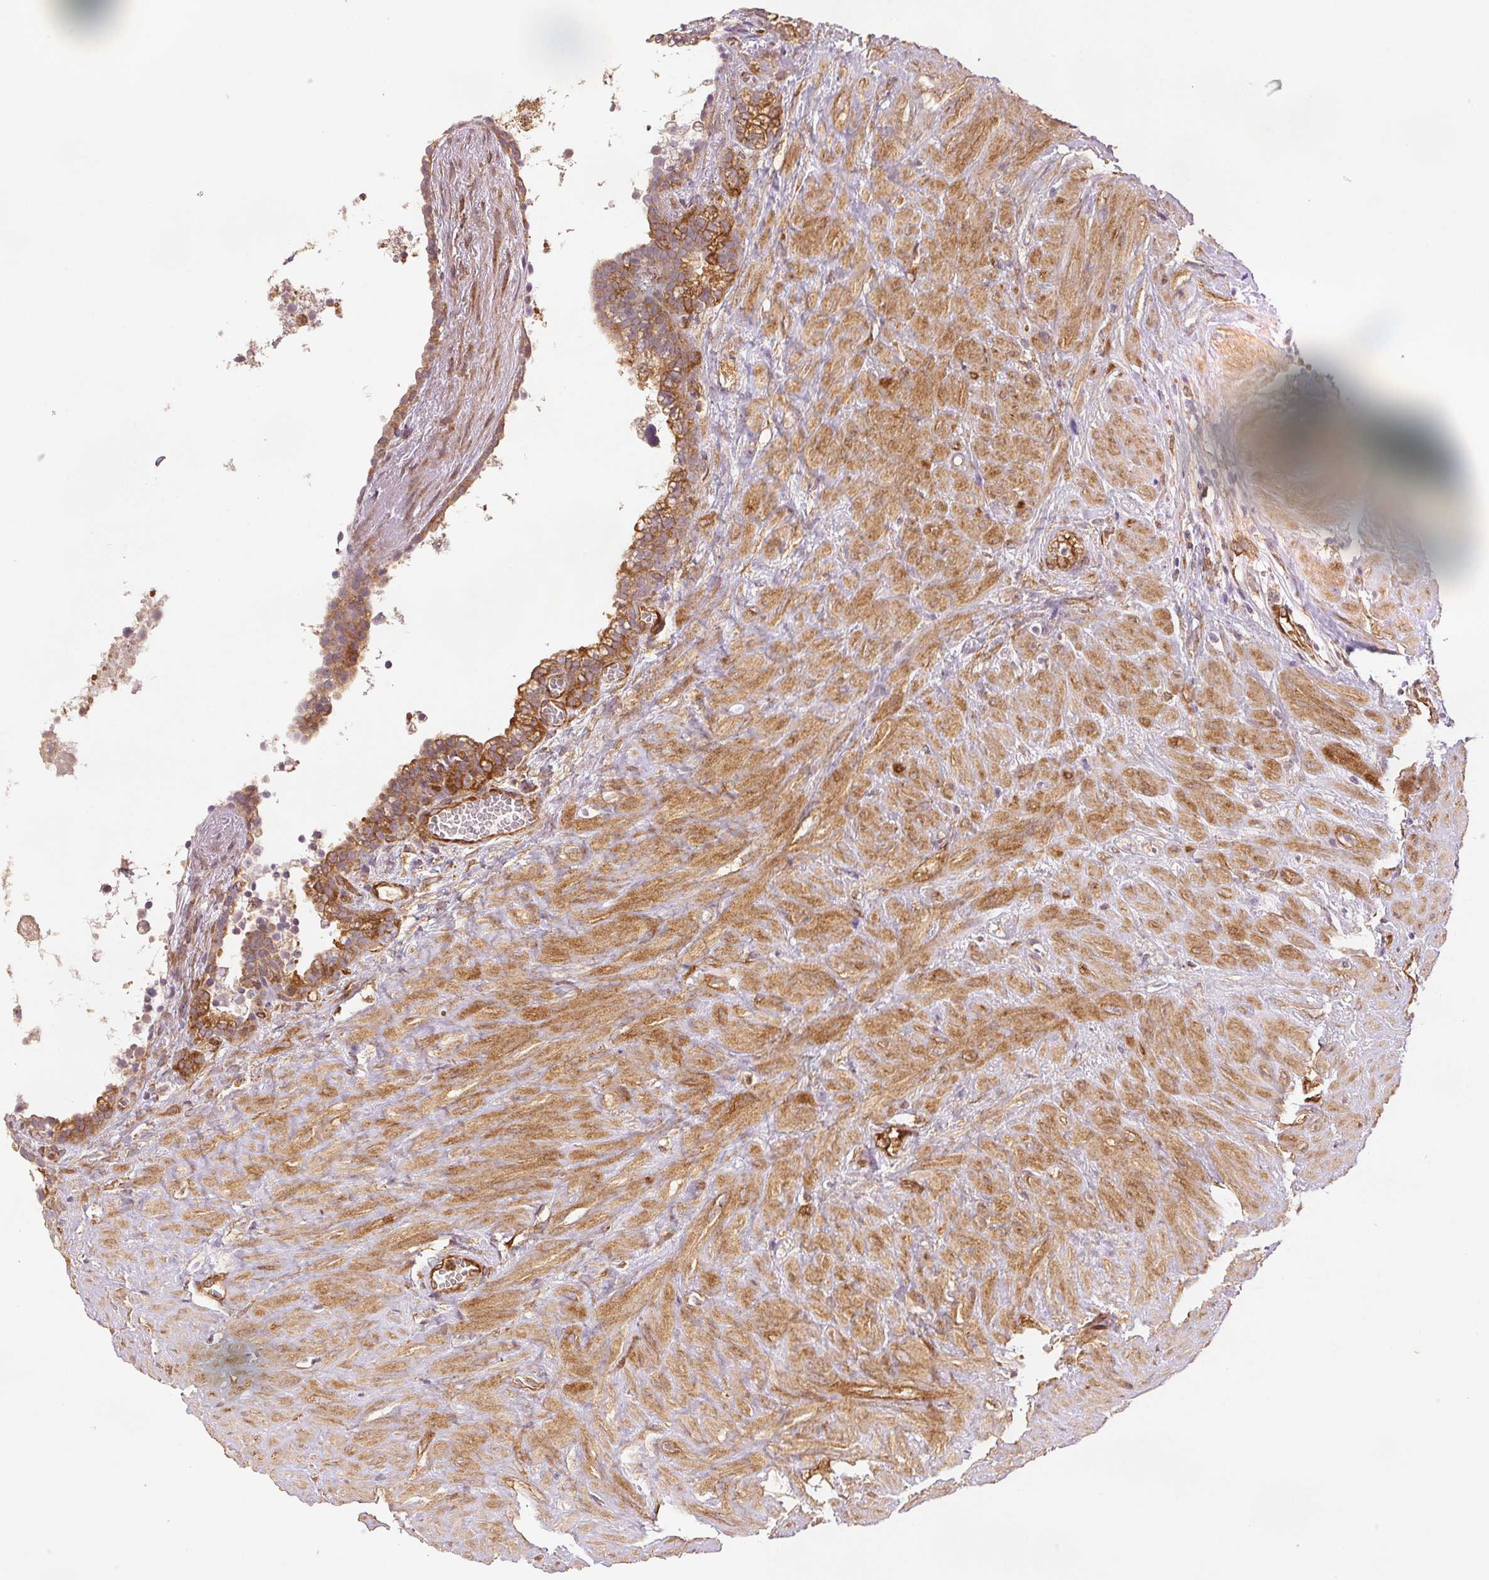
{"staining": {"intensity": "moderate", "quantity": ">75%", "location": "cytoplasmic/membranous"}, "tissue": "seminal vesicle", "cell_type": "Glandular cells", "image_type": "normal", "snomed": [{"axis": "morphology", "description": "Normal tissue, NOS"}, {"axis": "topography", "description": "Seminal veicle"}], "caption": "This is a histology image of IHC staining of benign seminal vesicle, which shows moderate positivity in the cytoplasmic/membranous of glandular cells.", "gene": "DIAPH2", "patient": {"sex": "male", "age": 76}}